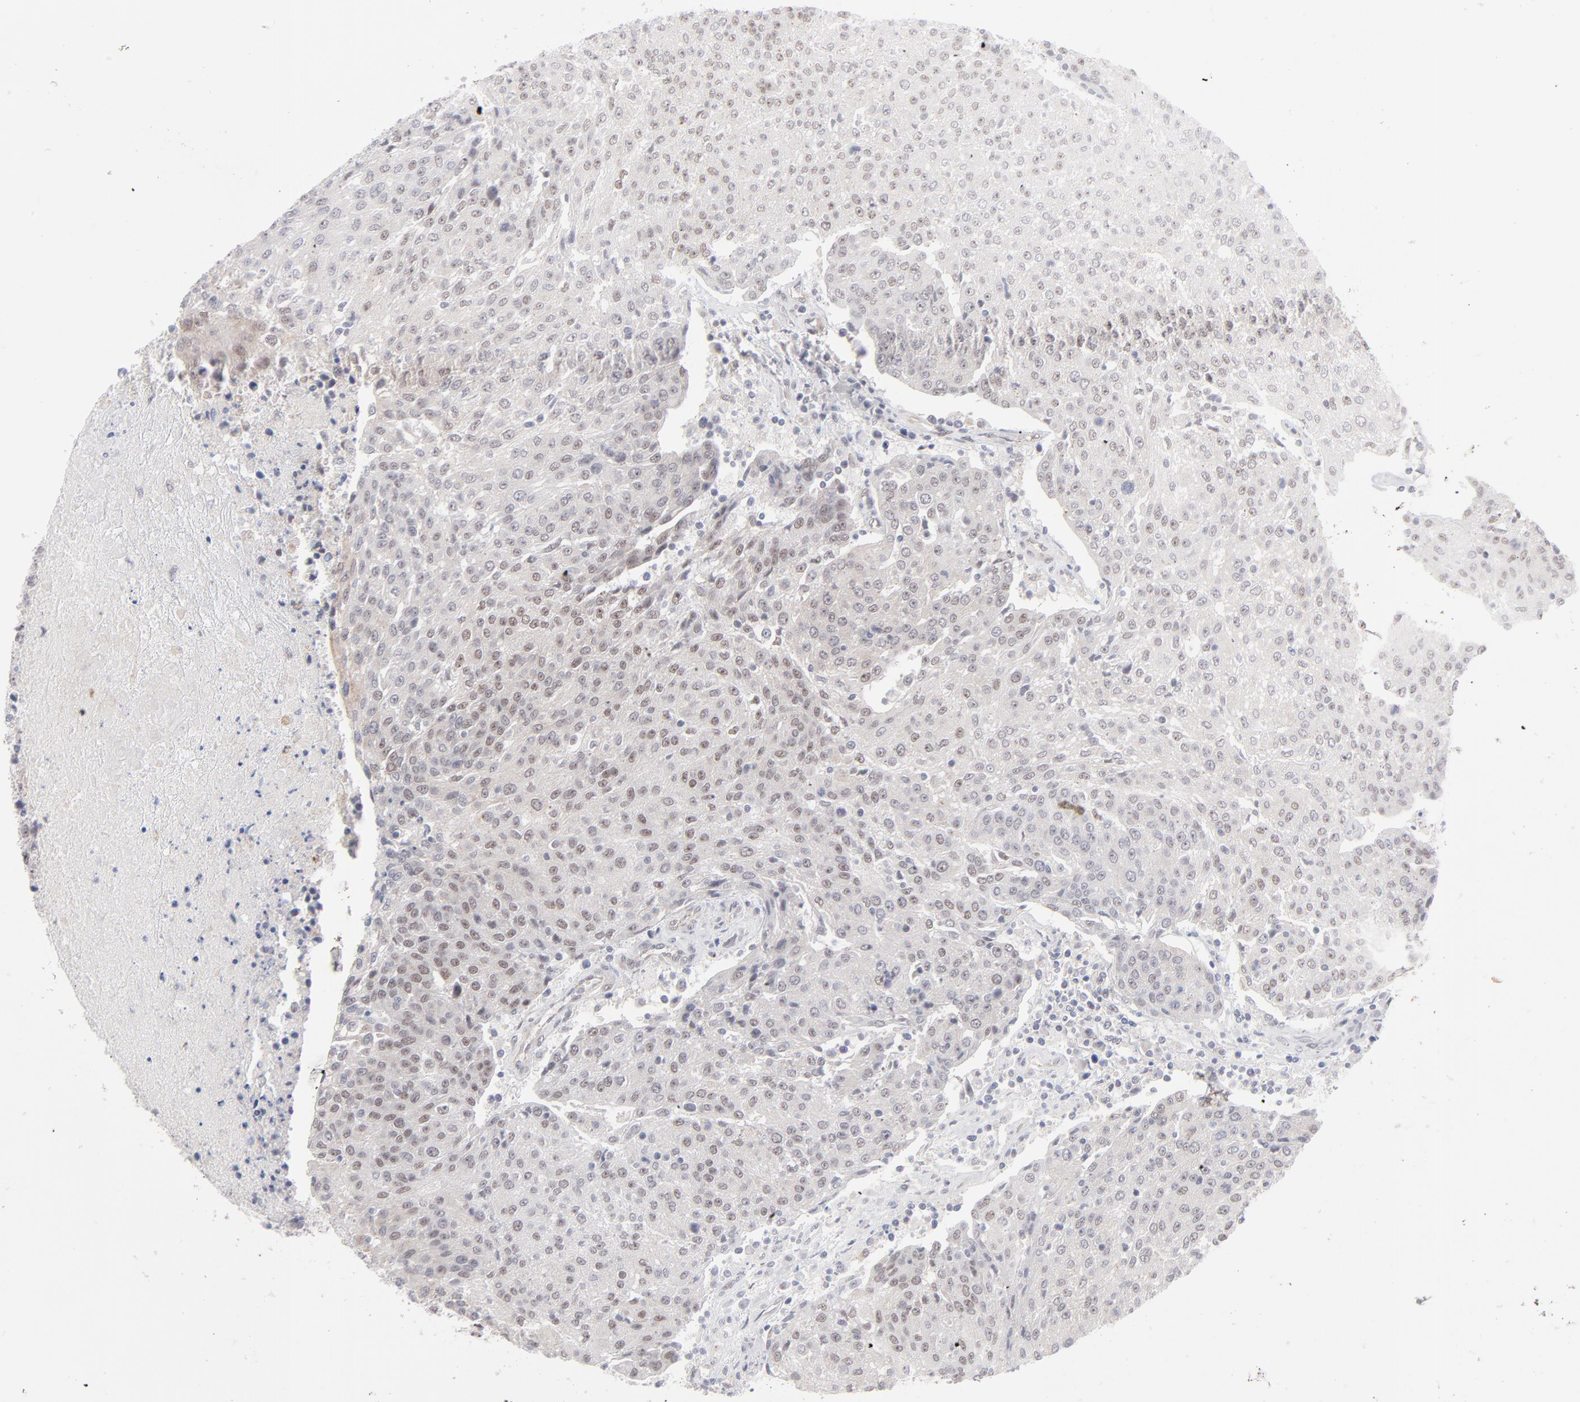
{"staining": {"intensity": "weak", "quantity": ">75%", "location": "cytoplasmic/membranous,nuclear"}, "tissue": "urothelial cancer", "cell_type": "Tumor cells", "image_type": "cancer", "snomed": [{"axis": "morphology", "description": "Urothelial carcinoma, High grade"}, {"axis": "topography", "description": "Urinary bladder"}], "caption": "Urothelial carcinoma (high-grade) tissue displays weak cytoplasmic/membranous and nuclear expression in approximately >75% of tumor cells Ihc stains the protein of interest in brown and the nuclei are stained blue.", "gene": "NBN", "patient": {"sex": "female", "age": 85}}